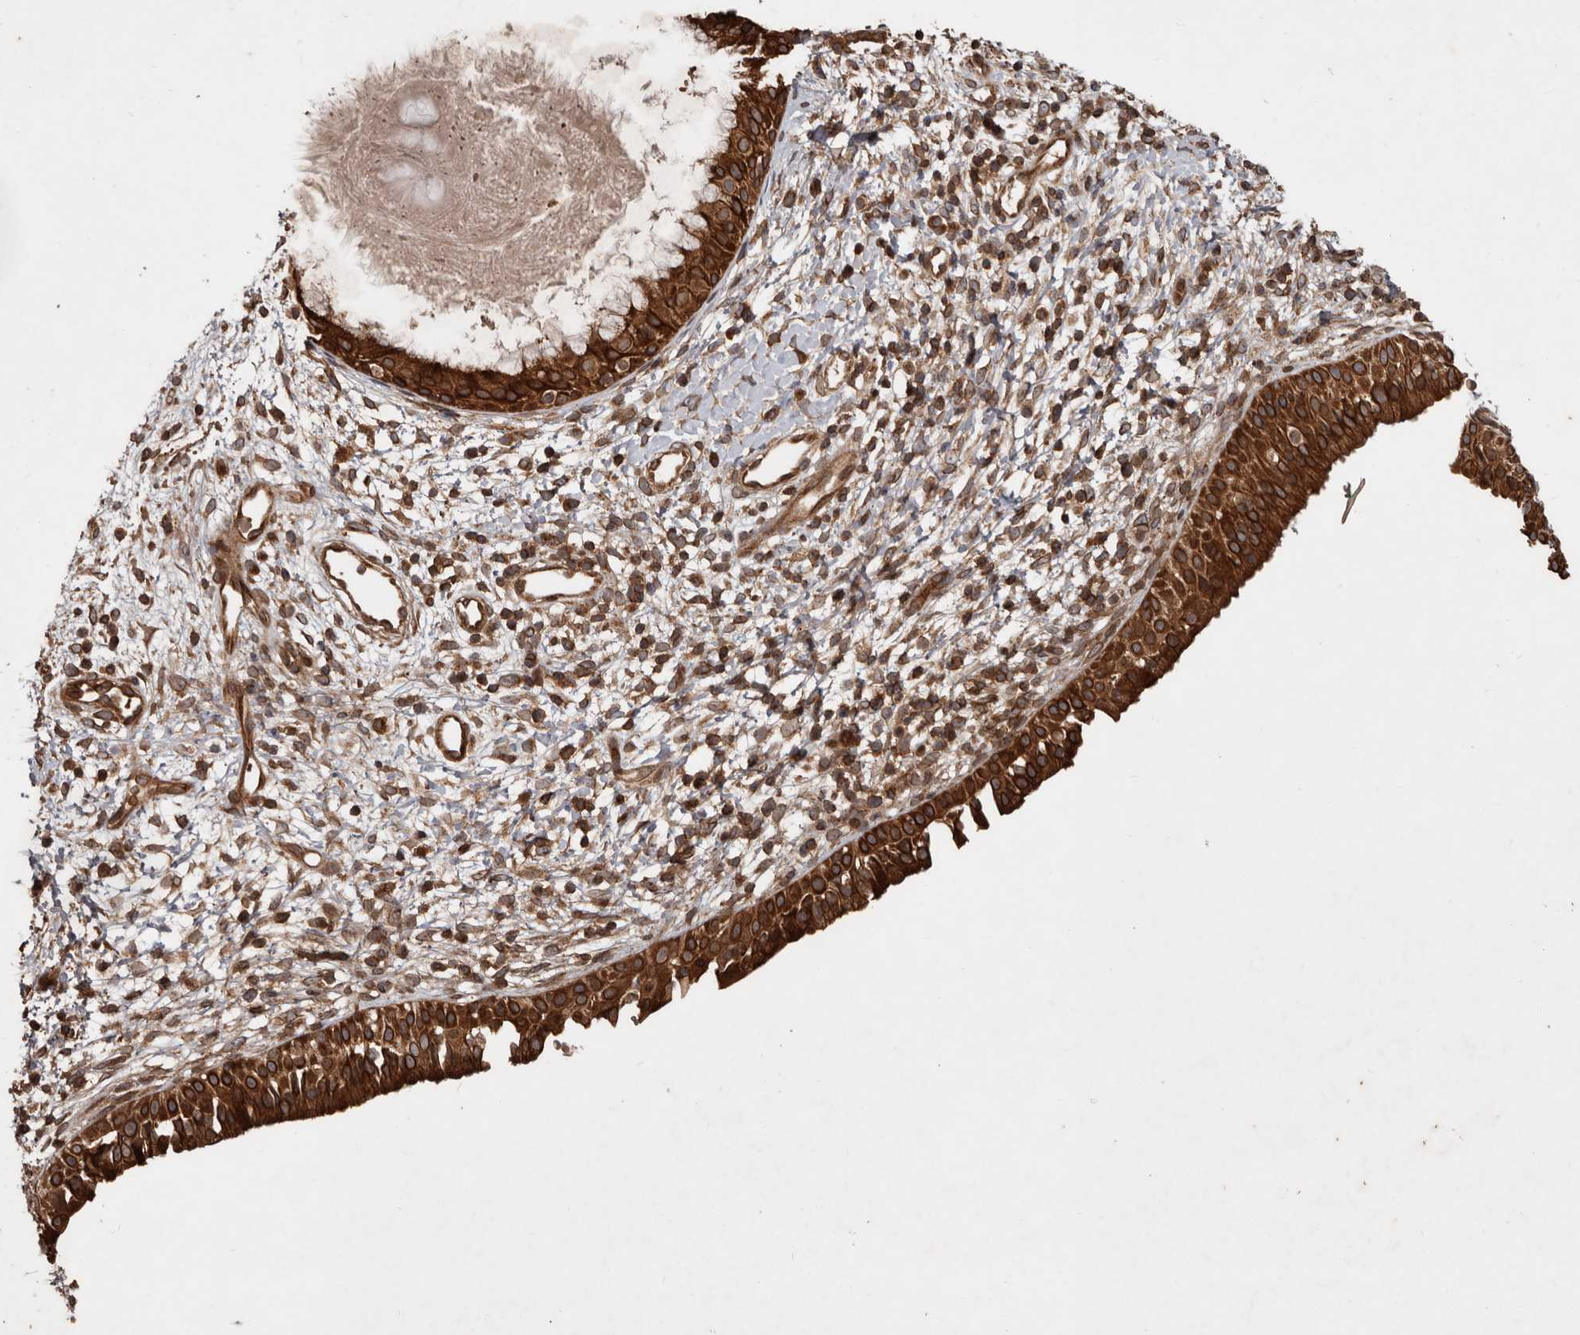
{"staining": {"intensity": "strong", "quantity": ">75%", "location": "cytoplasmic/membranous"}, "tissue": "nasopharynx", "cell_type": "Respiratory epithelial cells", "image_type": "normal", "snomed": [{"axis": "morphology", "description": "Normal tissue, NOS"}, {"axis": "topography", "description": "Nasopharynx"}], "caption": "Immunohistochemical staining of unremarkable human nasopharynx demonstrates >75% levels of strong cytoplasmic/membranous protein staining in about >75% of respiratory epithelial cells.", "gene": "STK36", "patient": {"sex": "male", "age": 22}}